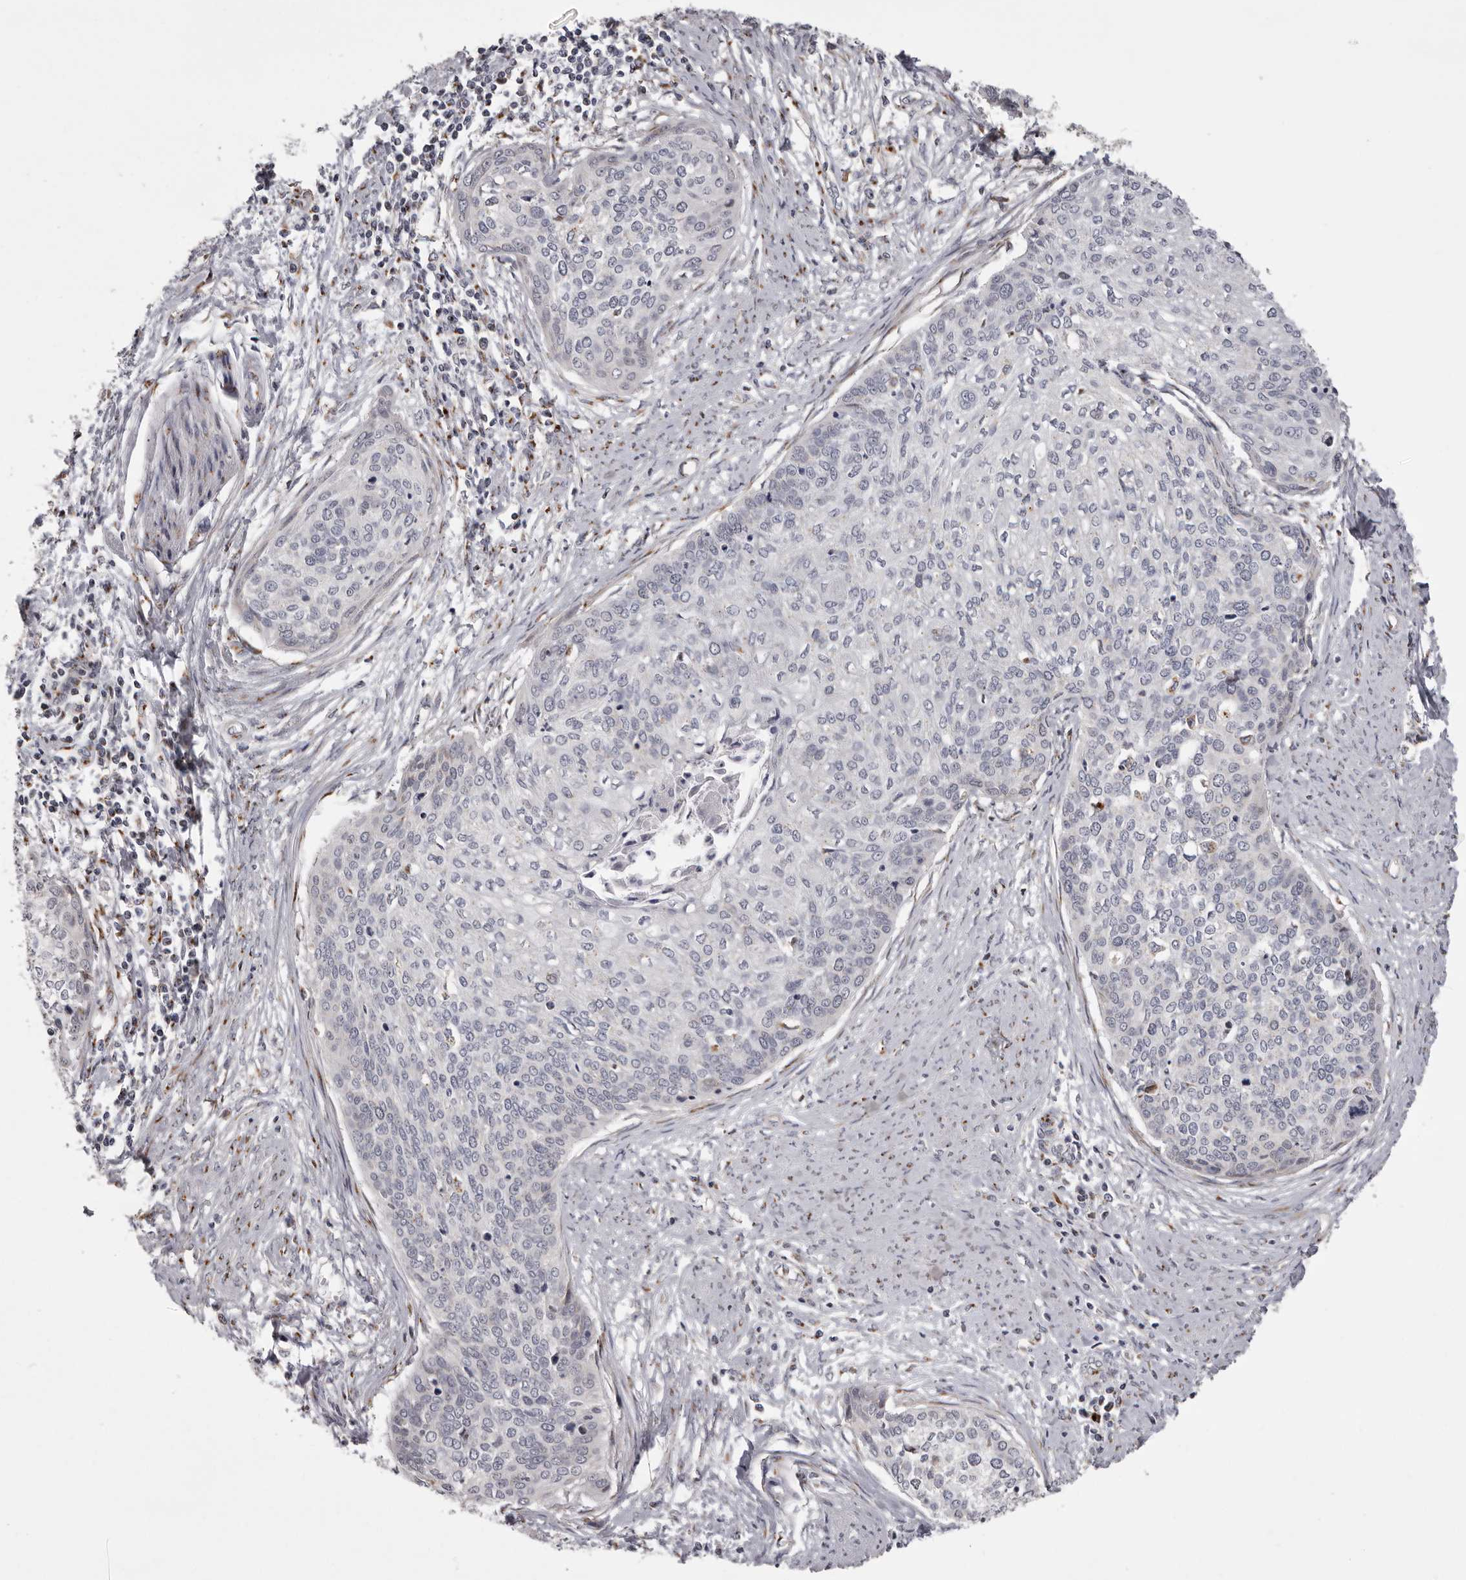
{"staining": {"intensity": "negative", "quantity": "none", "location": "none"}, "tissue": "cervical cancer", "cell_type": "Tumor cells", "image_type": "cancer", "snomed": [{"axis": "morphology", "description": "Squamous cell carcinoma, NOS"}, {"axis": "topography", "description": "Cervix"}], "caption": "Protein analysis of cervical cancer reveals no significant positivity in tumor cells.", "gene": "WDR47", "patient": {"sex": "female", "age": 37}}